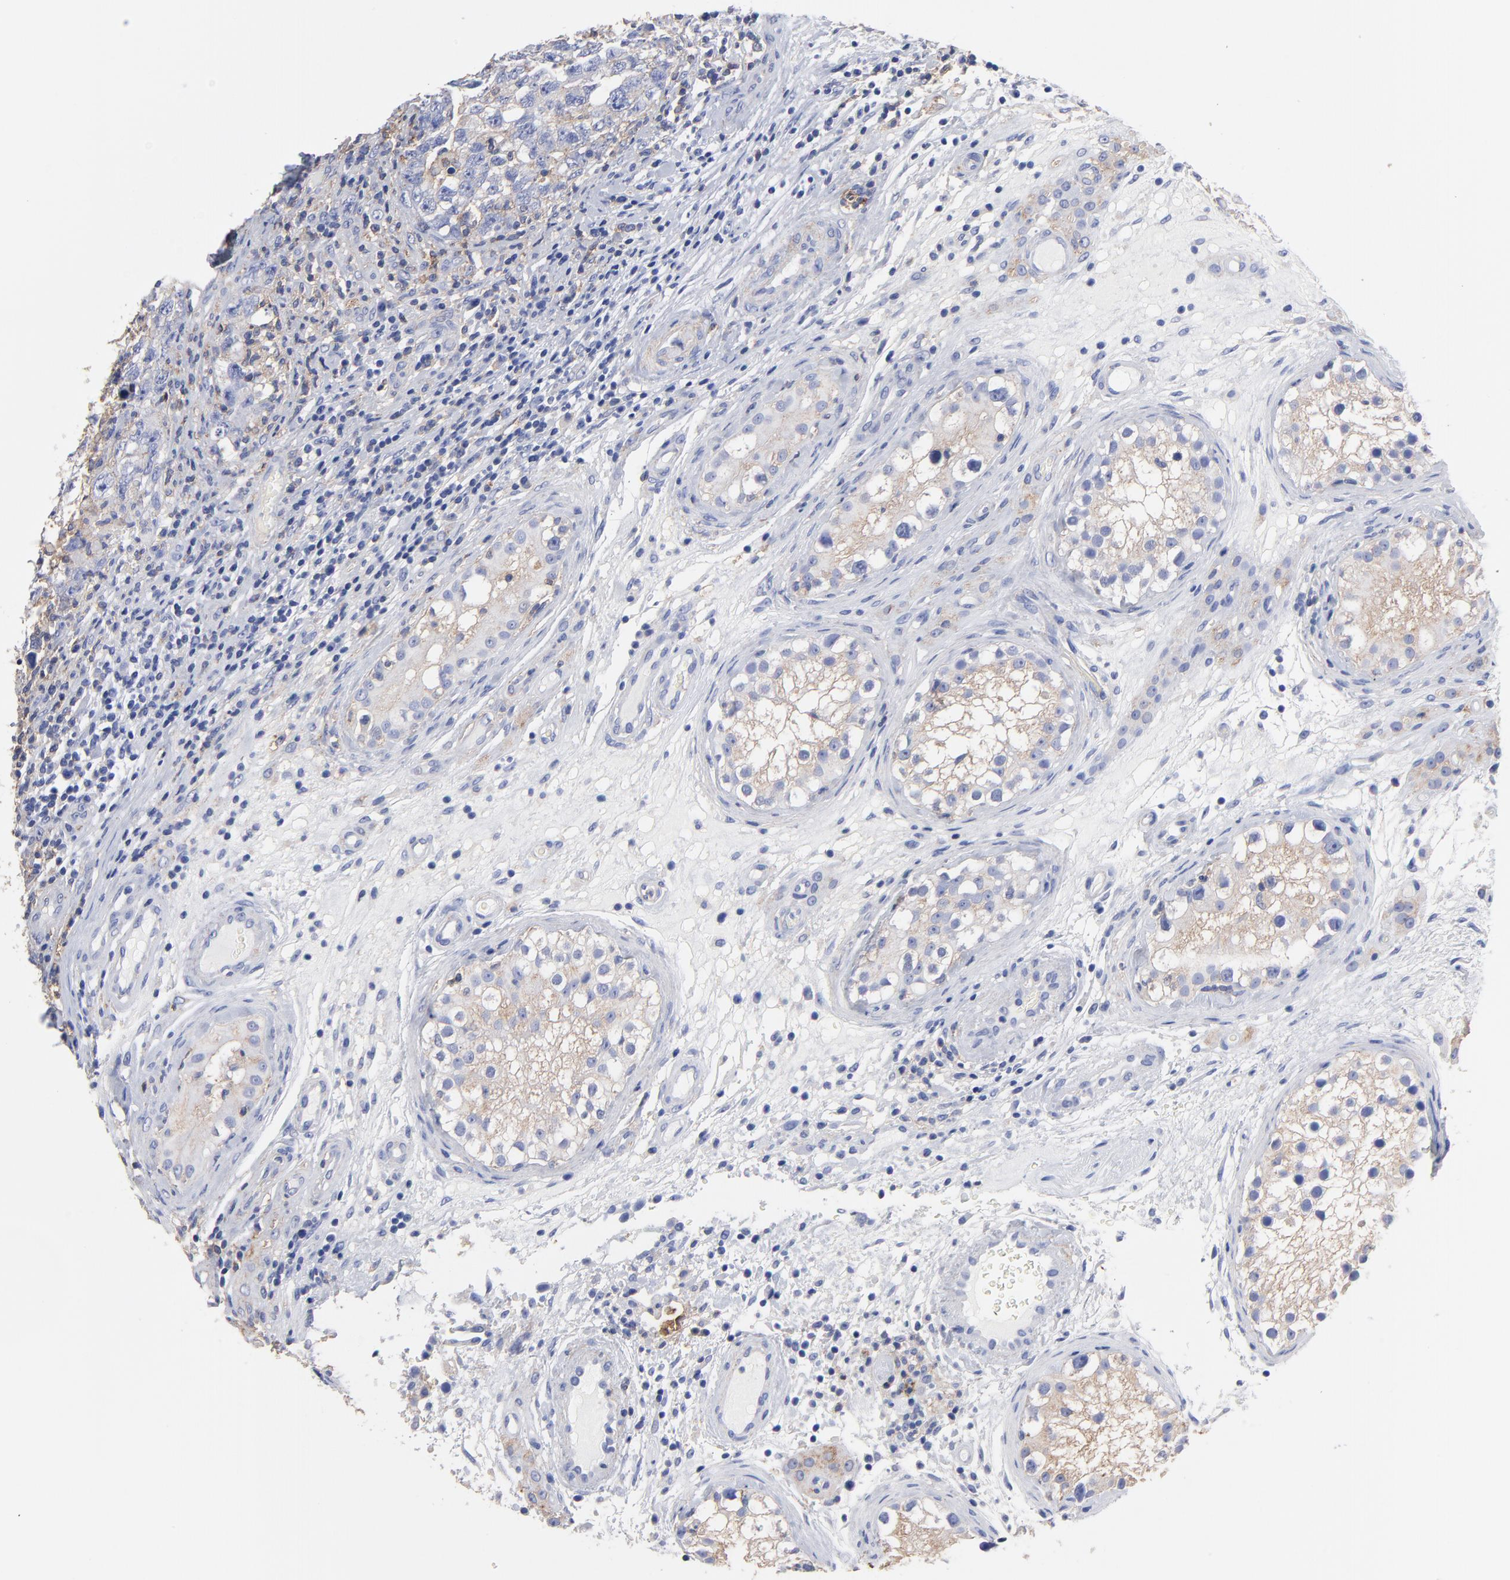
{"staining": {"intensity": "weak", "quantity": "25%-75%", "location": "cytoplasmic/membranous"}, "tissue": "testis cancer", "cell_type": "Tumor cells", "image_type": "cancer", "snomed": [{"axis": "morphology", "description": "Carcinoma, Embryonal, NOS"}, {"axis": "topography", "description": "Testis"}], "caption": "The image displays staining of testis embryonal carcinoma, revealing weak cytoplasmic/membranous protein positivity (brown color) within tumor cells.", "gene": "ASL", "patient": {"sex": "male", "age": 31}}